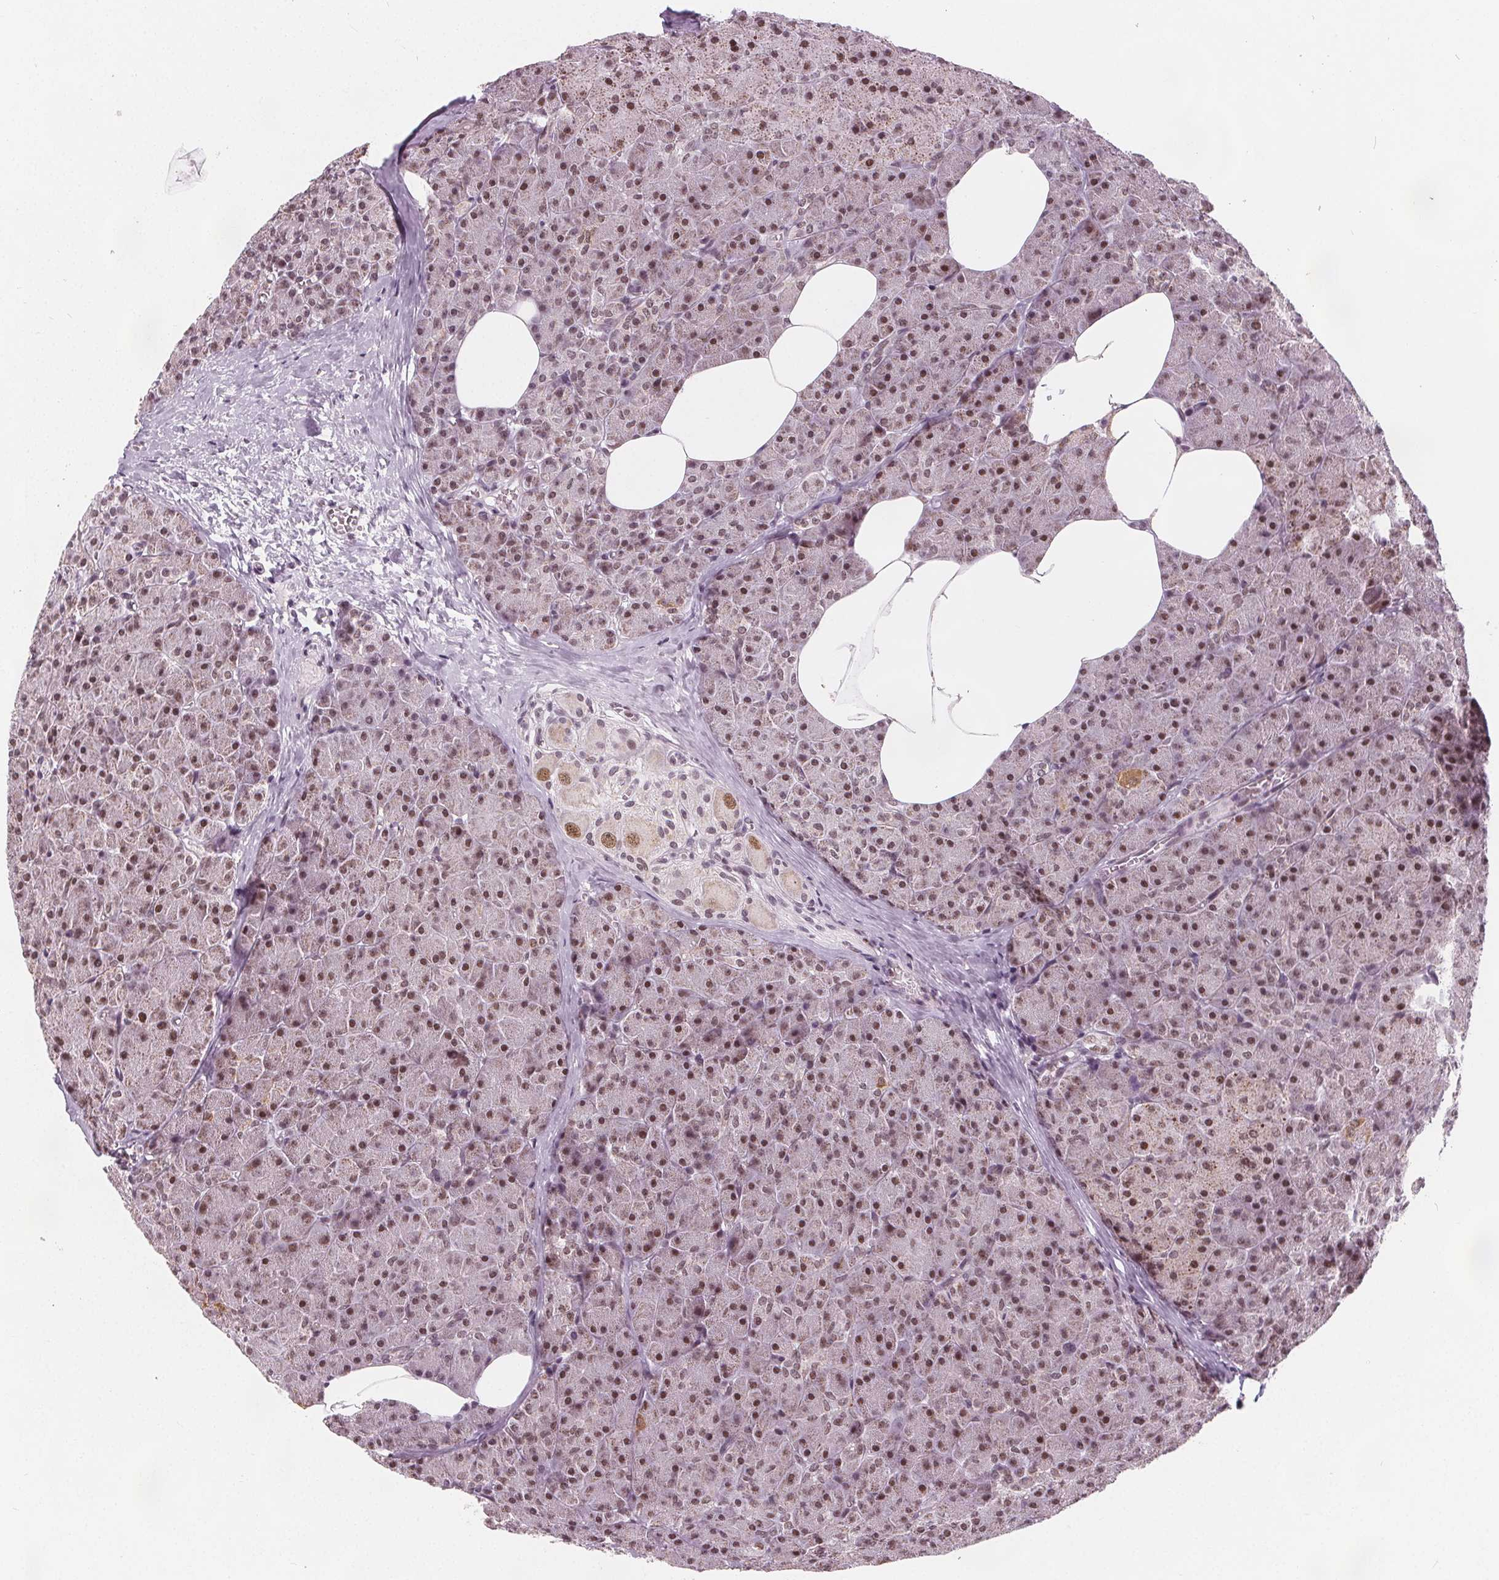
{"staining": {"intensity": "moderate", "quantity": ">75%", "location": "nuclear"}, "tissue": "pancreas", "cell_type": "Exocrine glandular cells", "image_type": "normal", "snomed": [{"axis": "morphology", "description": "Normal tissue, NOS"}, {"axis": "topography", "description": "Pancreas"}], "caption": "Immunohistochemistry of unremarkable pancreas shows medium levels of moderate nuclear positivity in approximately >75% of exocrine glandular cells.", "gene": "DPM2", "patient": {"sex": "female", "age": 45}}